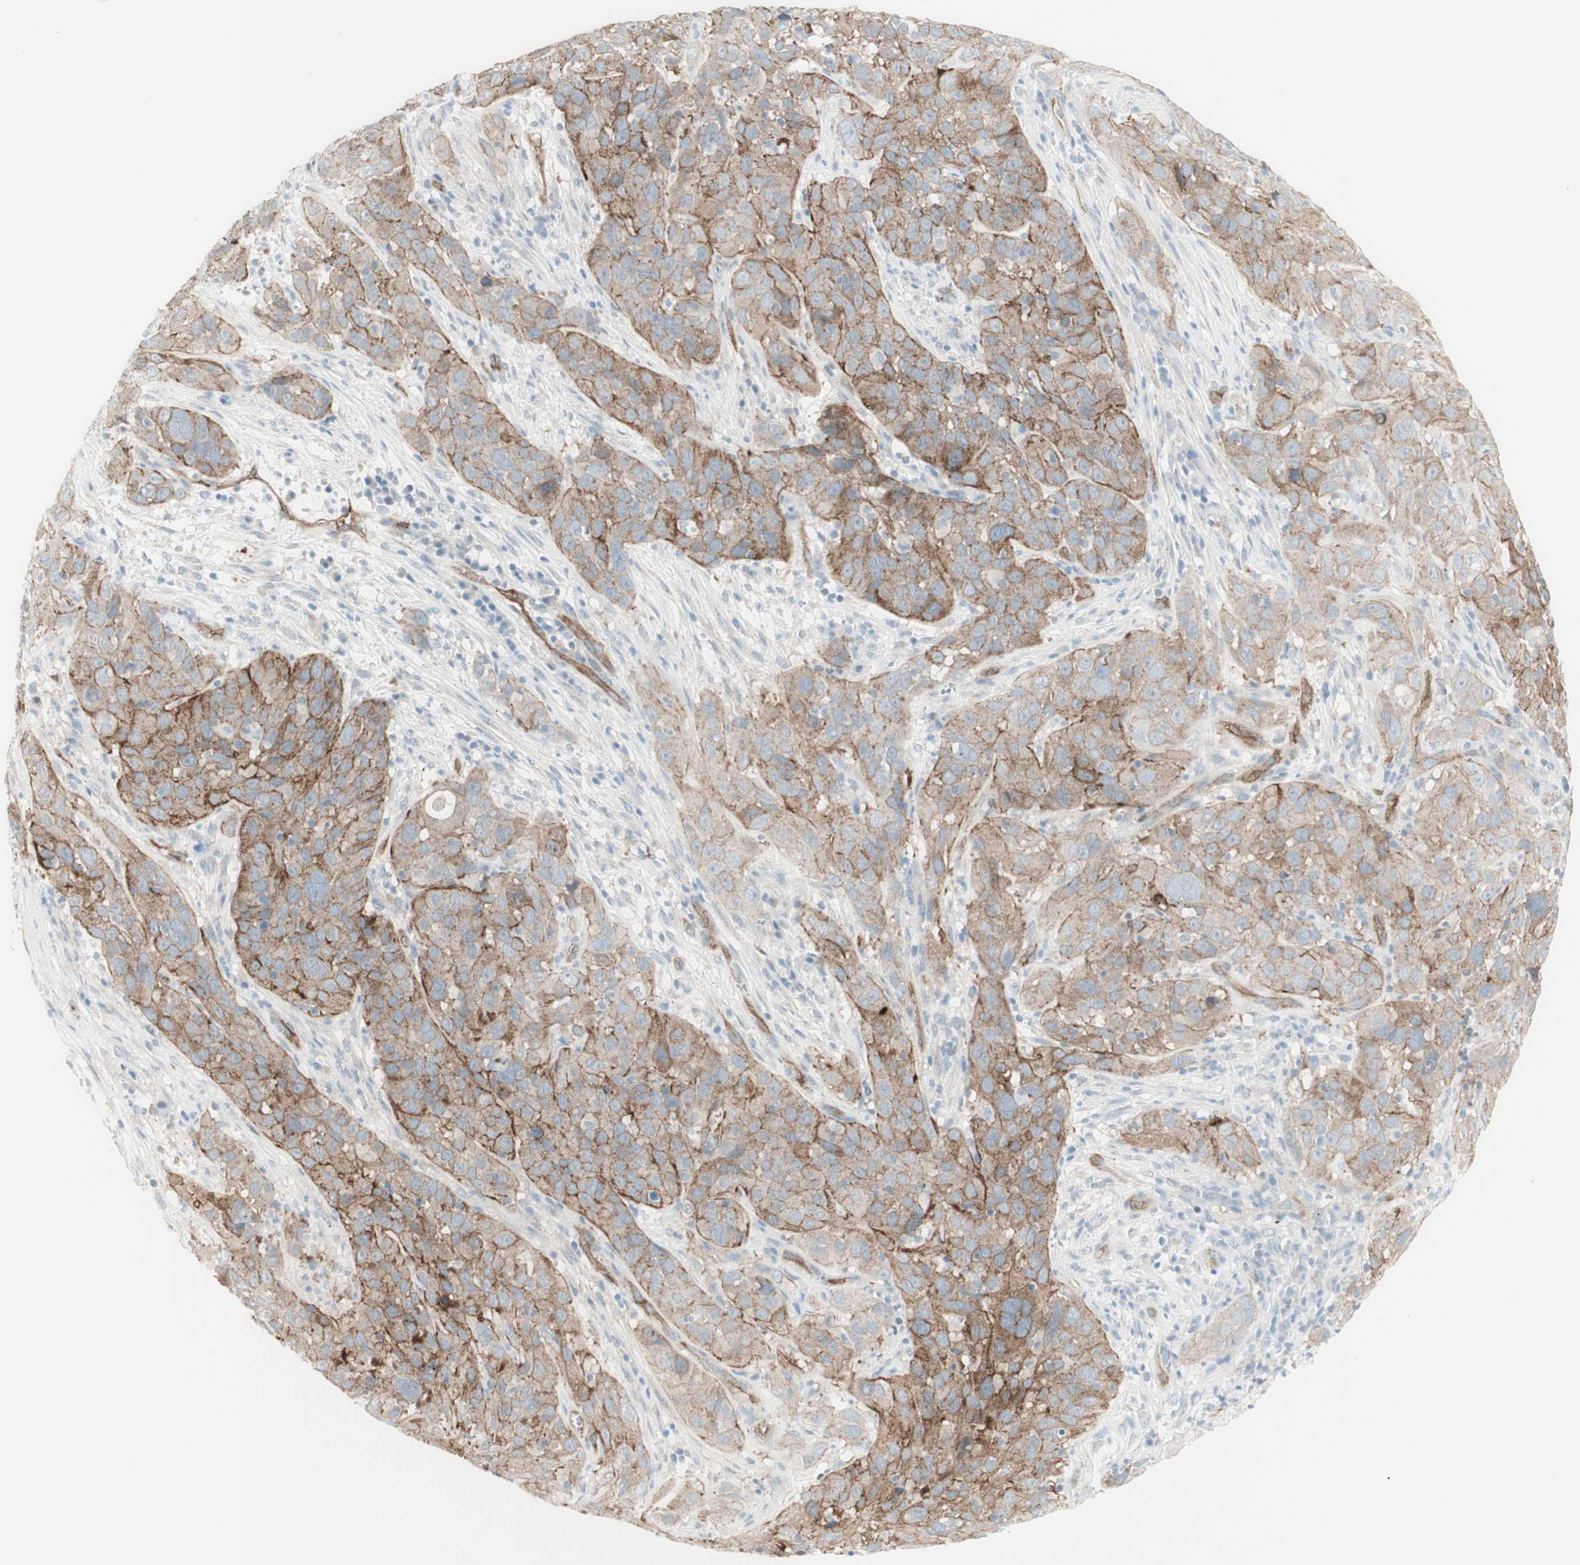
{"staining": {"intensity": "moderate", "quantity": "25%-75%", "location": "cytoplasmic/membranous"}, "tissue": "cervical cancer", "cell_type": "Tumor cells", "image_type": "cancer", "snomed": [{"axis": "morphology", "description": "Squamous cell carcinoma, NOS"}, {"axis": "topography", "description": "Cervix"}], "caption": "Immunohistochemistry (IHC) staining of cervical cancer (squamous cell carcinoma), which shows medium levels of moderate cytoplasmic/membranous staining in approximately 25%-75% of tumor cells indicating moderate cytoplasmic/membranous protein staining. The staining was performed using DAB (3,3'-diaminobenzidine) (brown) for protein detection and nuclei were counterstained in hematoxylin (blue).", "gene": "MYO6", "patient": {"sex": "female", "age": 32}}